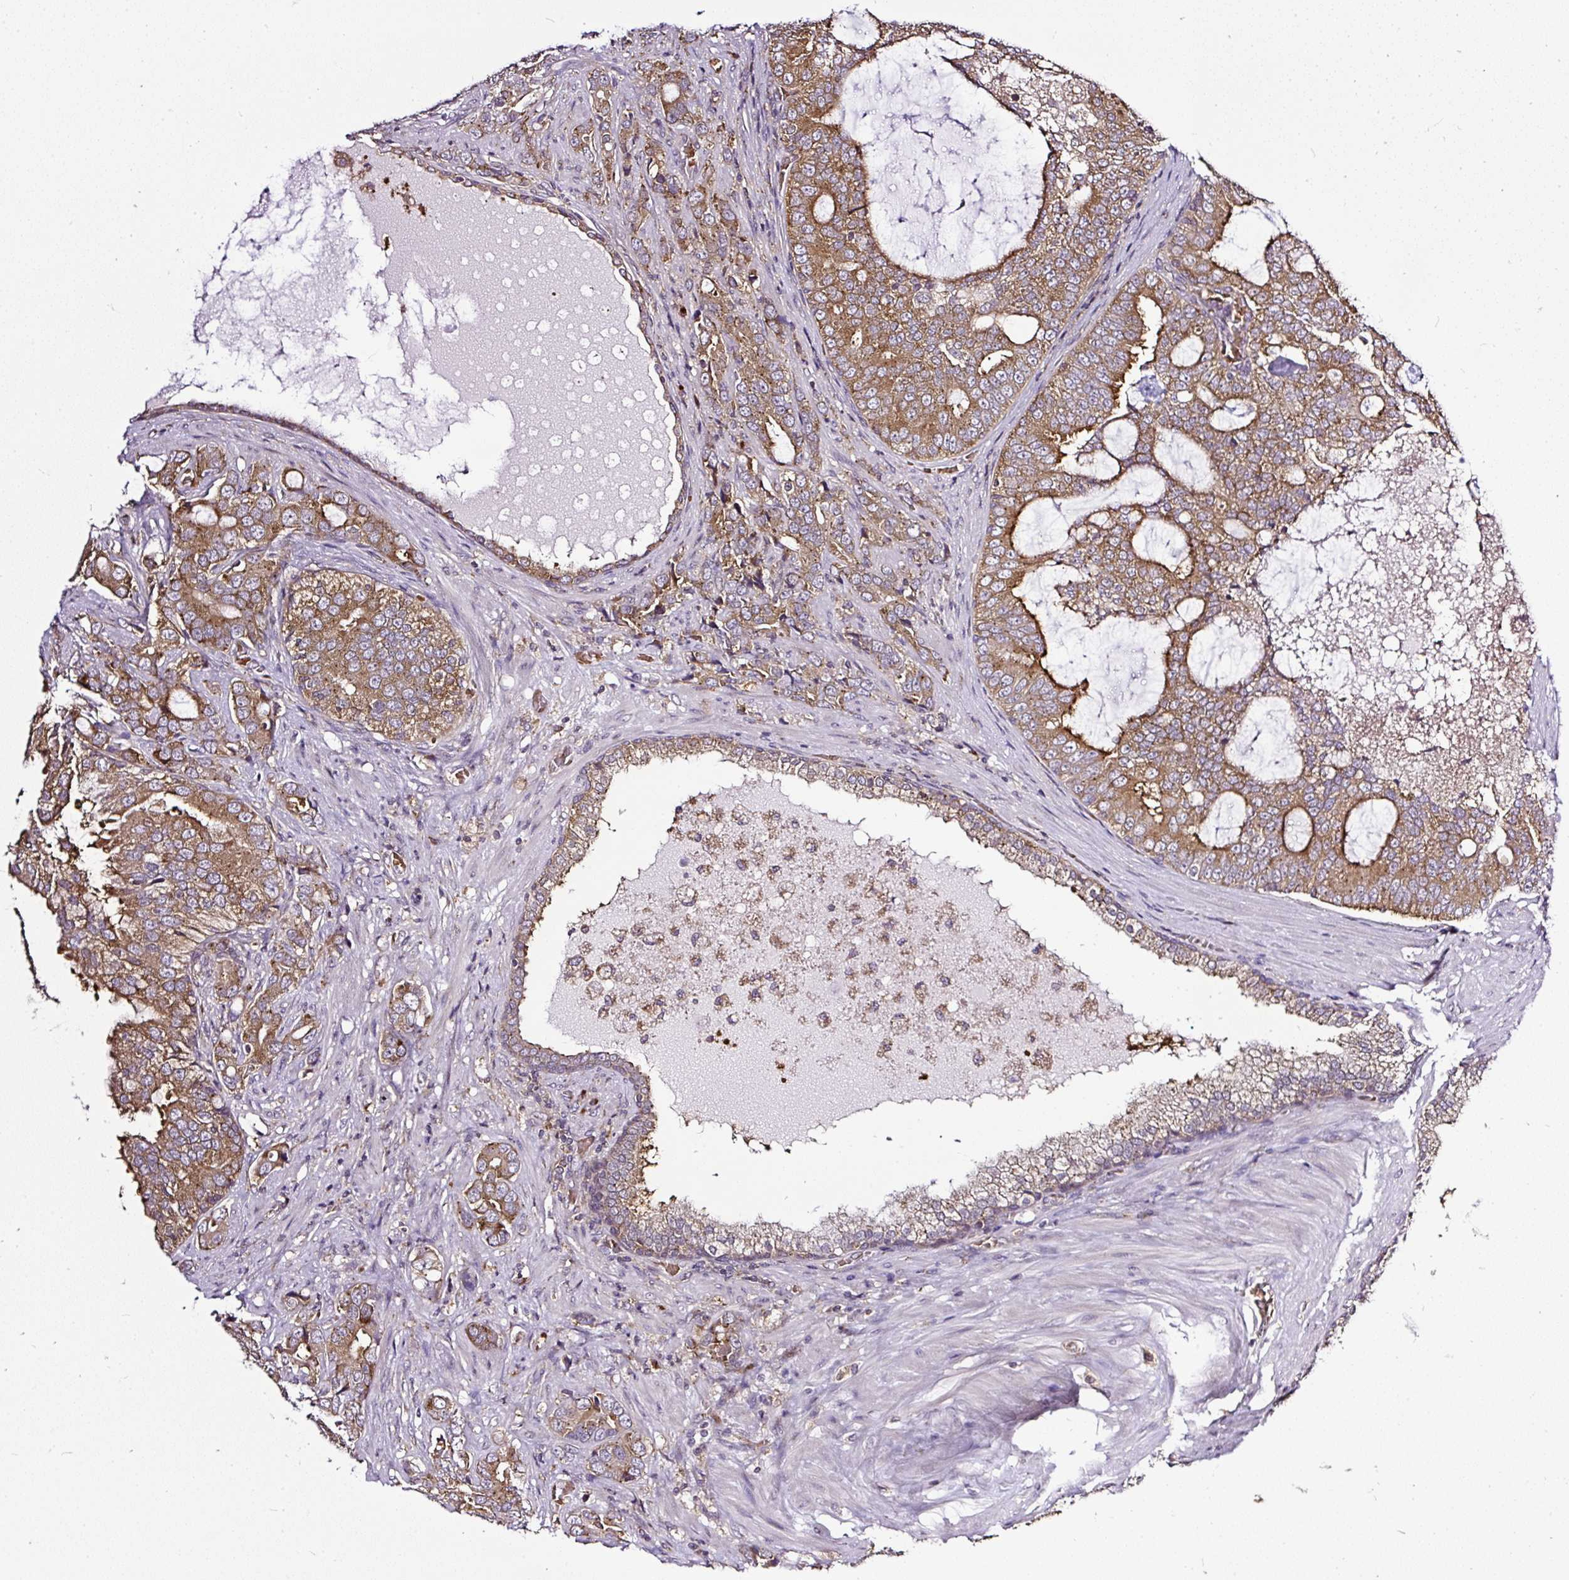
{"staining": {"intensity": "strong", "quantity": ">75%", "location": "cytoplasmic/membranous"}, "tissue": "prostate cancer", "cell_type": "Tumor cells", "image_type": "cancer", "snomed": [{"axis": "morphology", "description": "Adenocarcinoma, High grade"}, {"axis": "topography", "description": "Prostate"}], "caption": "This photomicrograph displays prostate adenocarcinoma (high-grade) stained with immunohistochemistry to label a protein in brown. The cytoplasmic/membranous of tumor cells show strong positivity for the protein. Nuclei are counter-stained blue.", "gene": "SMC4", "patient": {"sex": "male", "age": 55}}